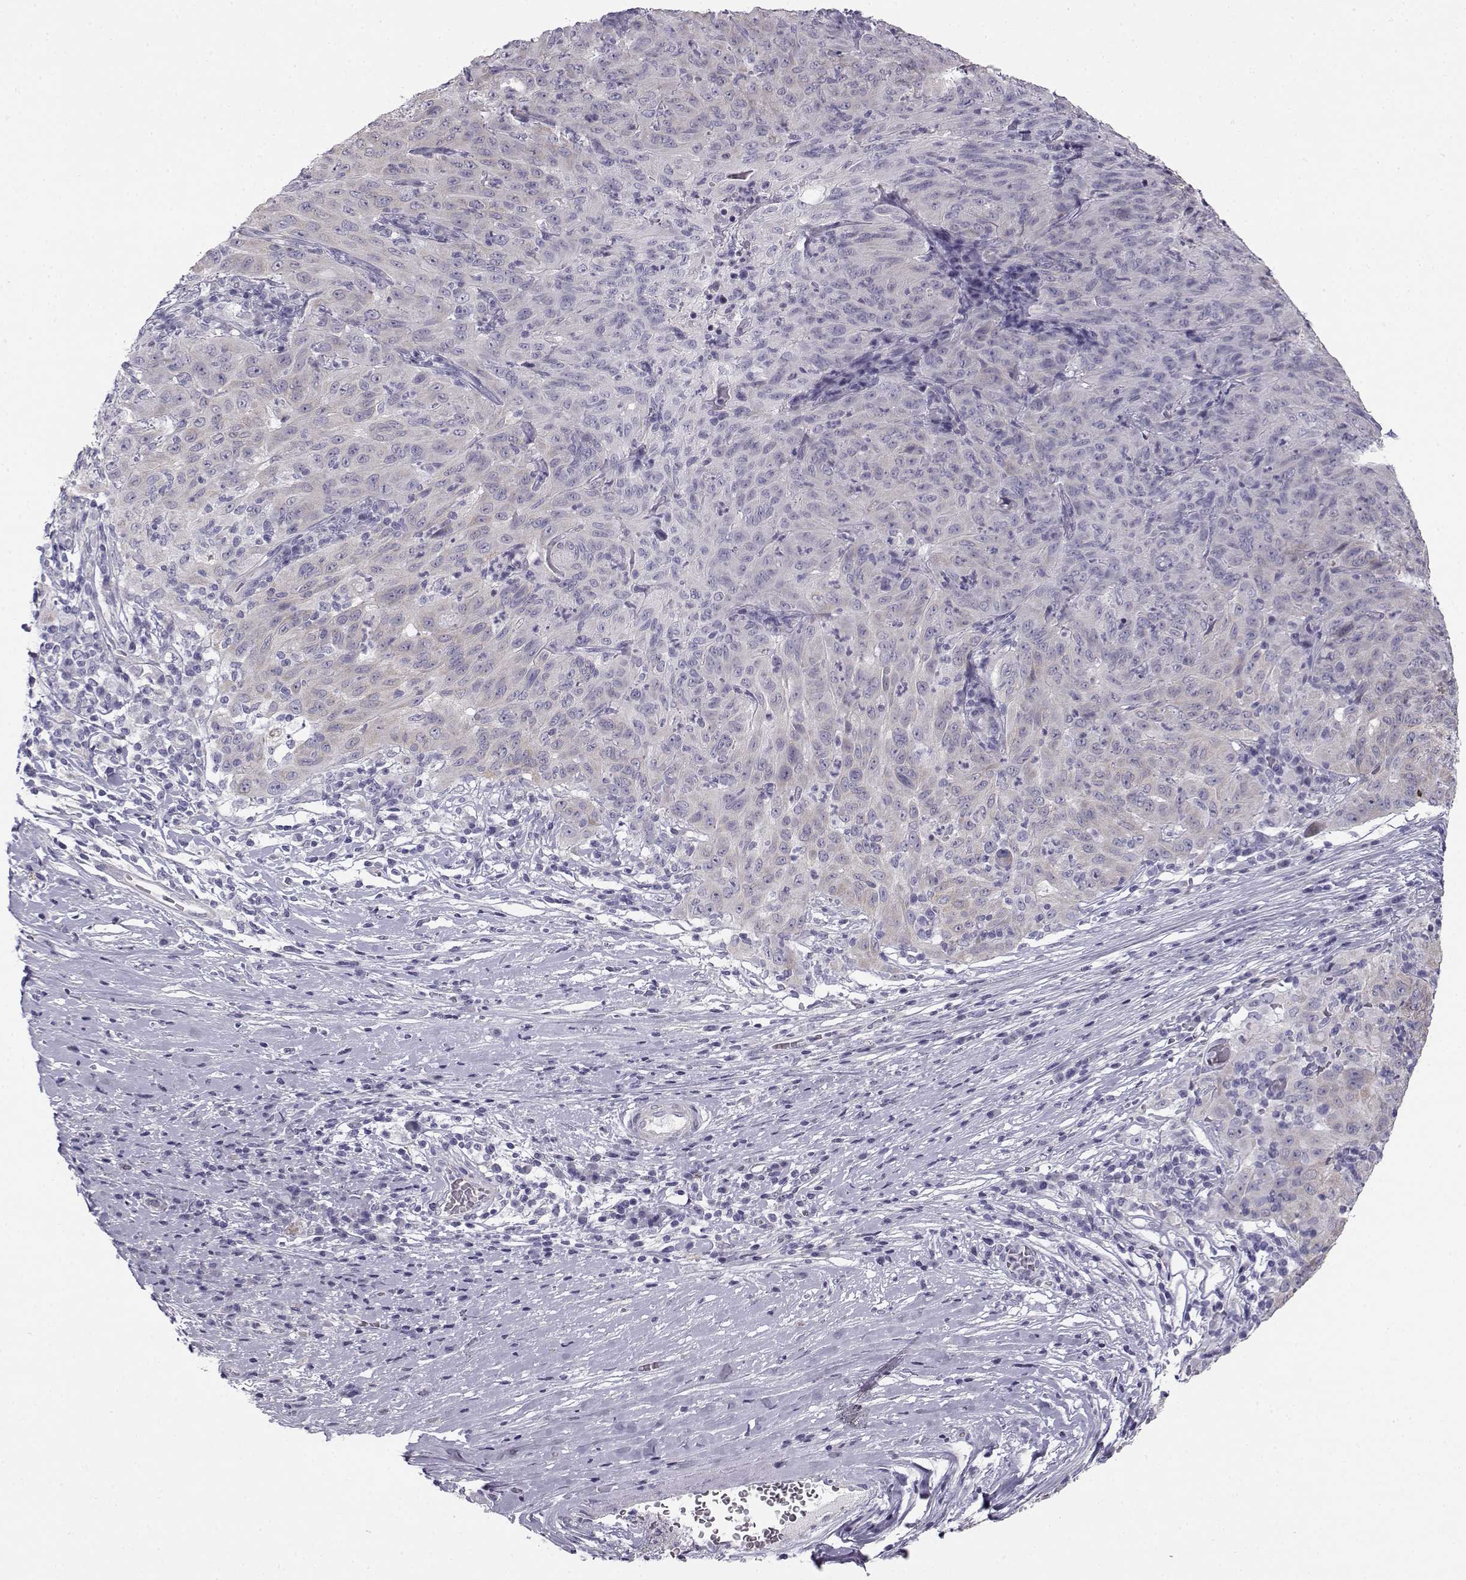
{"staining": {"intensity": "negative", "quantity": "none", "location": "none"}, "tissue": "pancreatic cancer", "cell_type": "Tumor cells", "image_type": "cancer", "snomed": [{"axis": "morphology", "description": "Adenocarcinoma, NOS"}, {"axis": "topography", "description": "Pancreas"}], "caption": "This is an immunohistochemistry (IHC) micrograph of human pancreatic cancer (adenocarcinoma). There is no positivity in tumor cells.", "gene": "KCNMB4", "patient": {"sex": "male", "age": 63}}